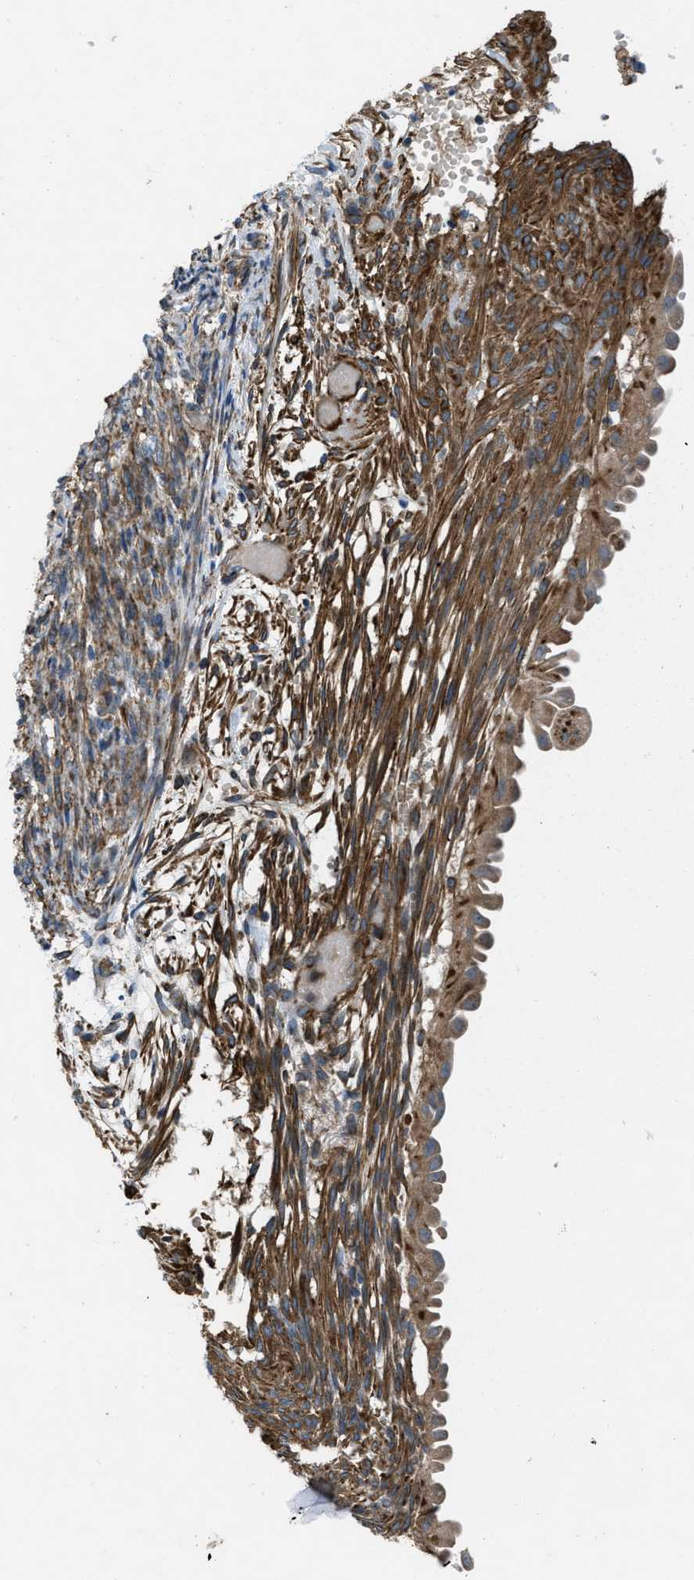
{"staining": {"intensity": "moderate", "quantity": ">75%", "location": "cytoplasmic/membranous"}, "tissue": "endometrial cancer", "cell_type": "Tumor cells", "image_type": "cancer", "snomed": [{"axis": "morphology", "description": "Adenocarcinoma, NOS"}, {"axis": "topography", "description": "Endometrium"}], "caption": "Endometrial cancer (adenocarcinoma) stained for a protein (brown) shows moderate cytoplasmic/membranous positive positivity in approximately >75% of tumor cells.", "gene": "SLC6A9", "patient": {"sex": "female", "age": 58}}